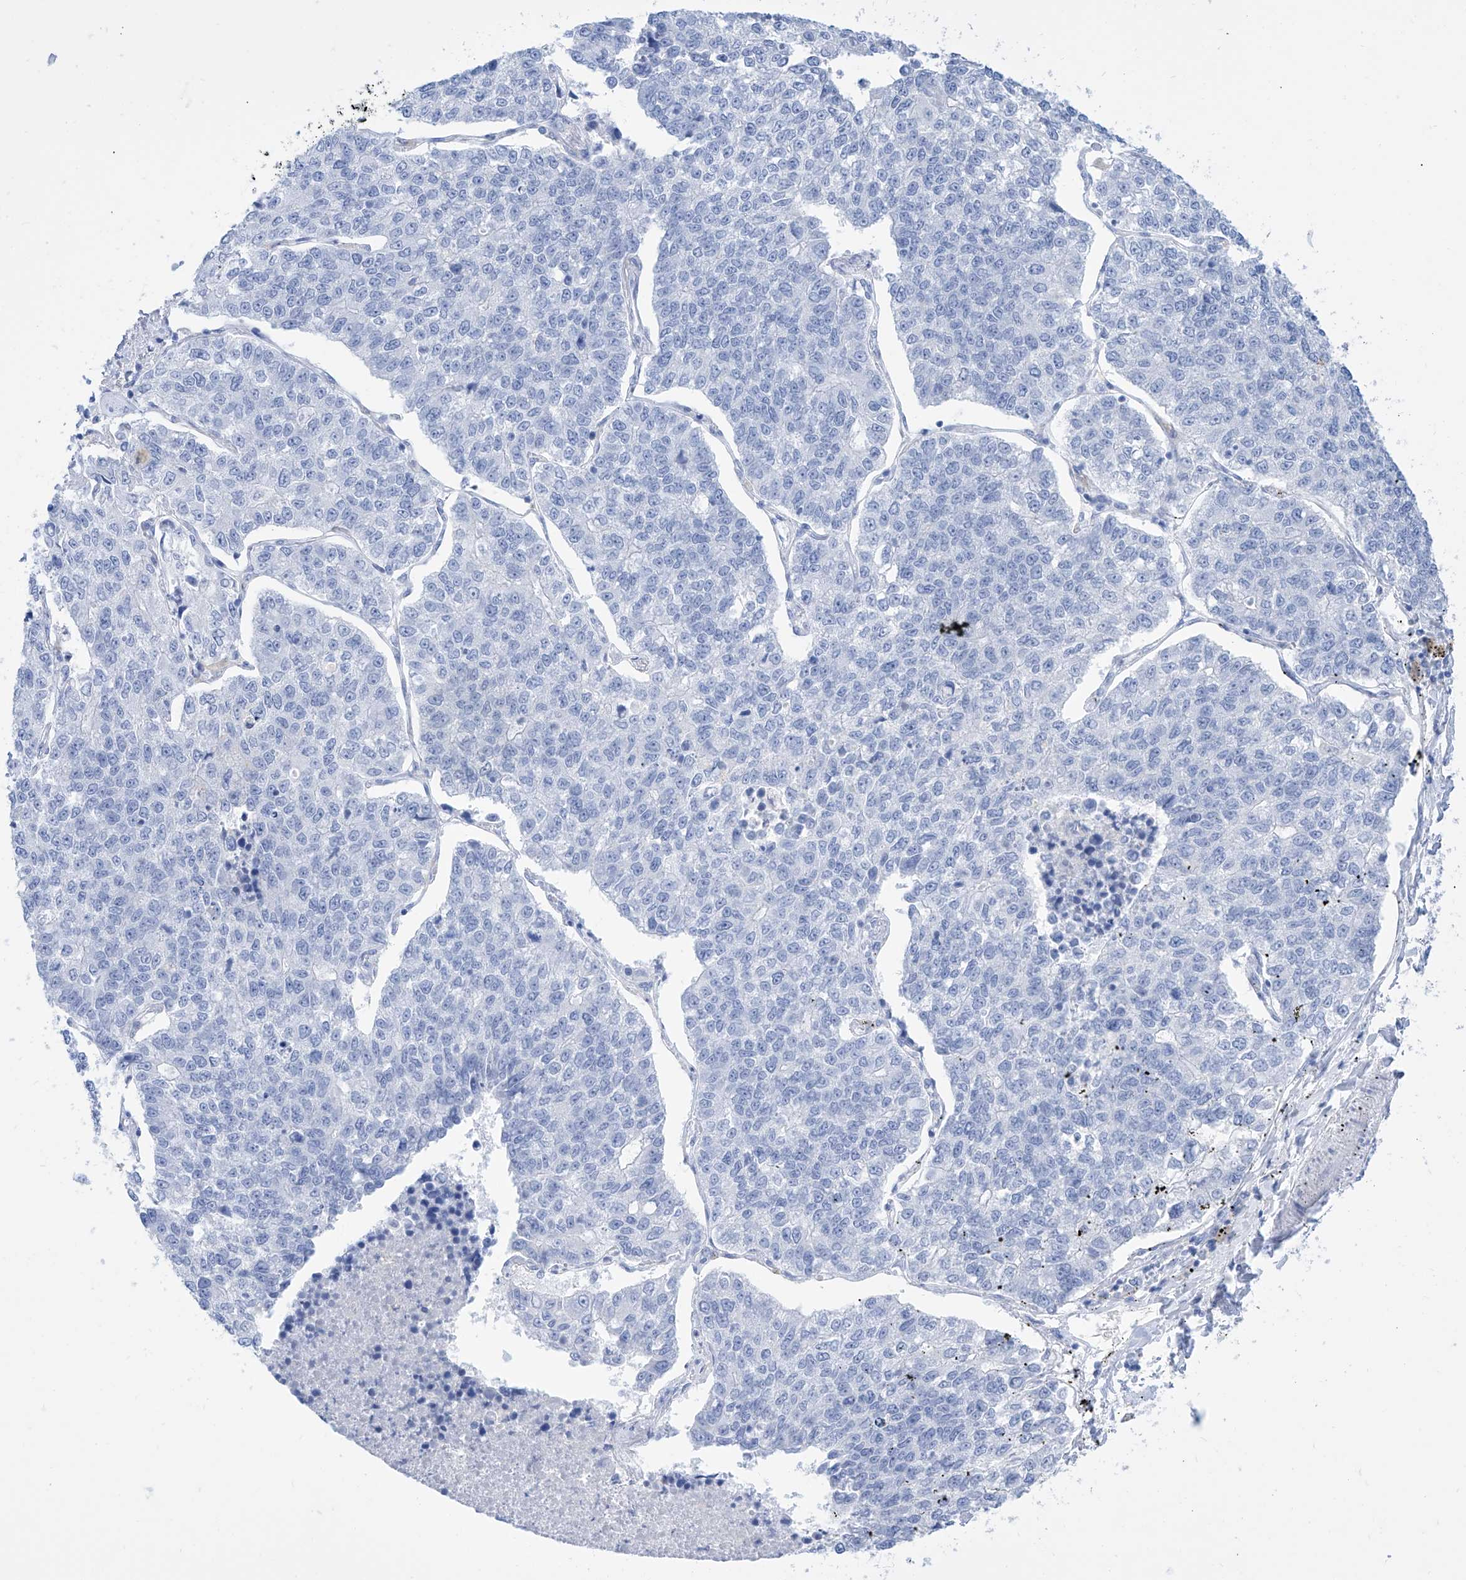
{"staining": {"intensity": "negative", "quantity": "none", "location": "none"}, "tissue": "lung cancer", "cell_type": "Tumor cells", "image_type": "cancer", "snomed": [{"axis": "morphology", "description": "Adenocarcinoma, NOS"}, {"axis": "topography", "description": "Lung"}], "caption": "Lung cancer stained for a protein using IHC demonstrates no positivity tumor cells.", "gene": "PDXK", "patient": {"sex": "male", "age": 49}}